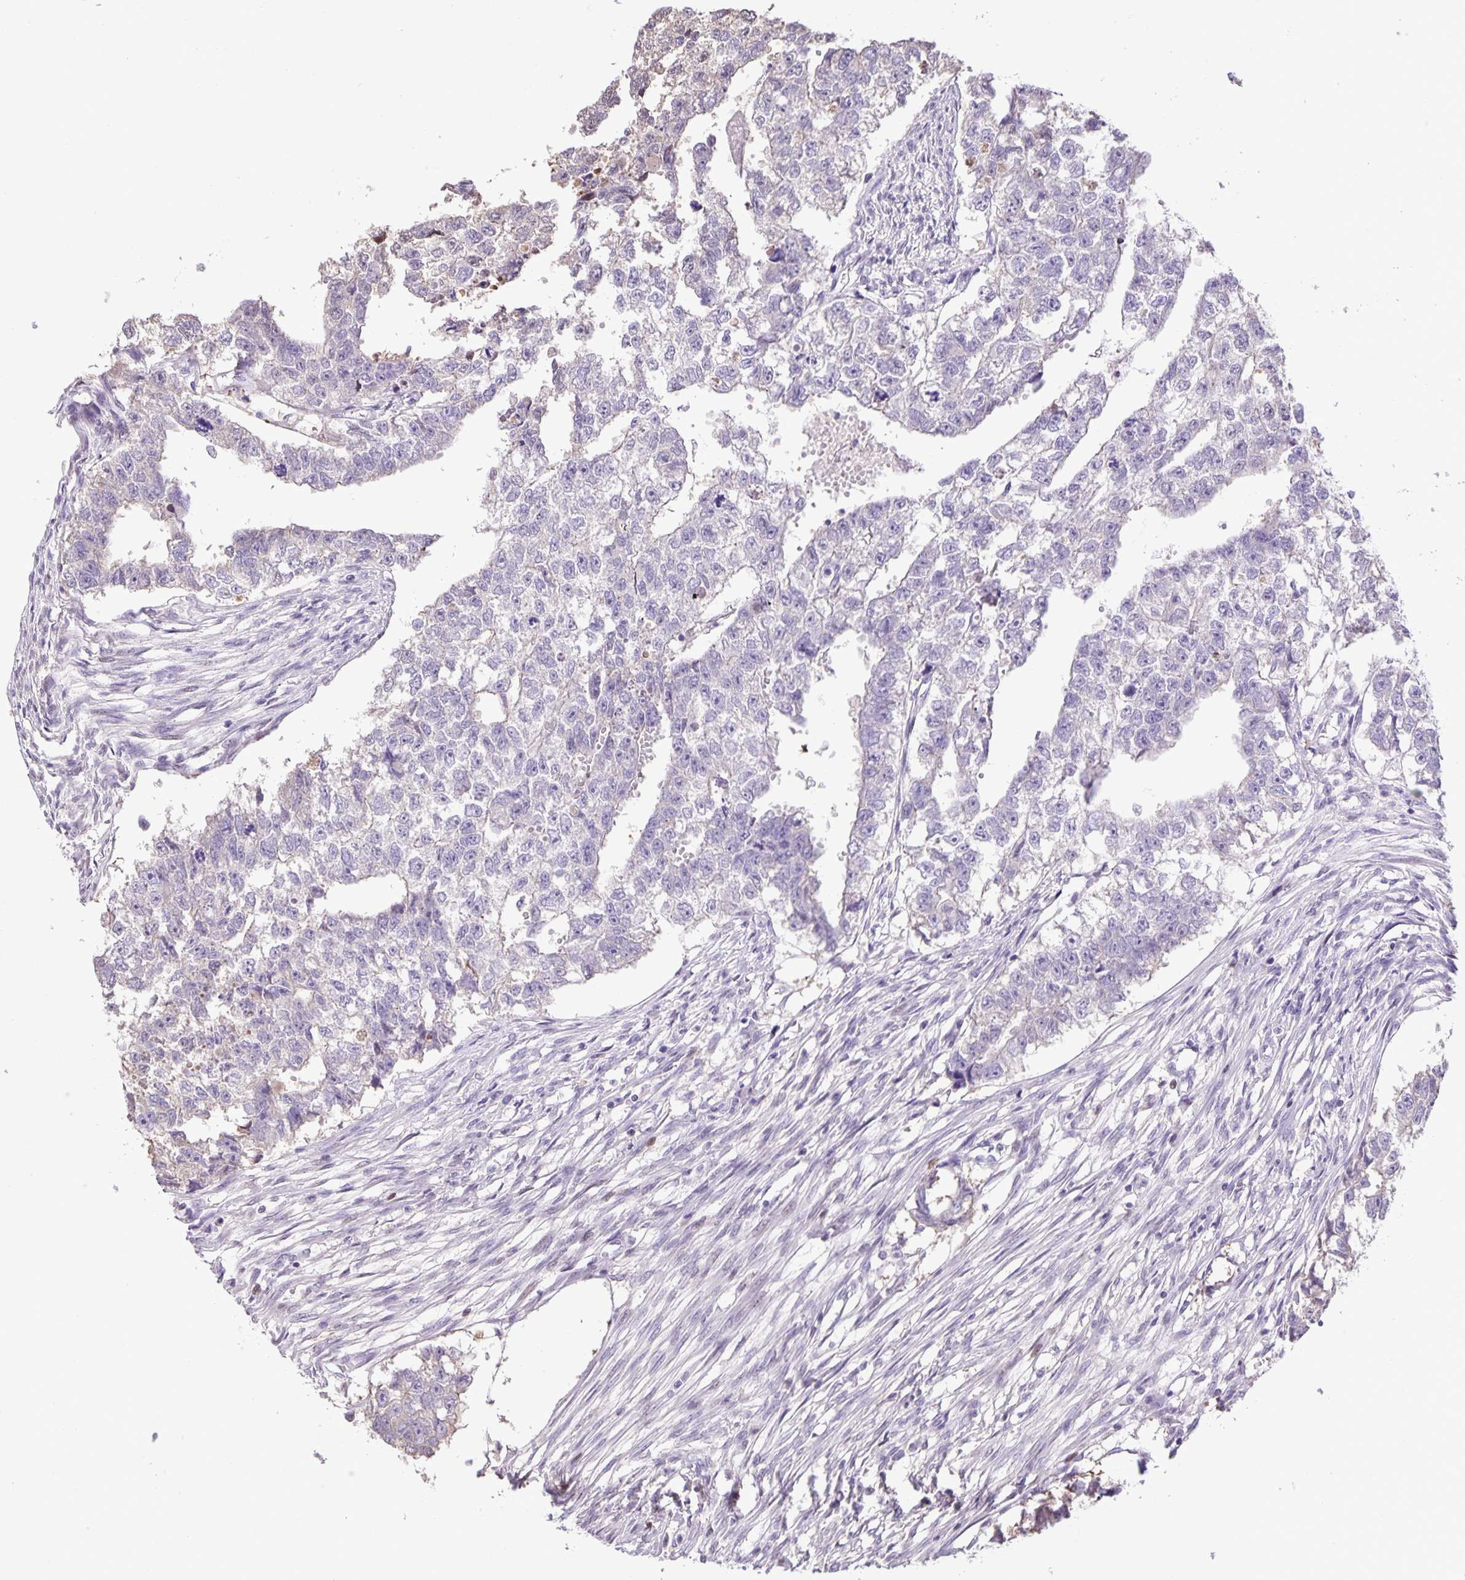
{"staining": {"intensity": "negative", "quantity": "none", "location": "none"}, "tissue": "testis cancer", "cell_type": "Tumor cells", "image_type": "cancer", "snomed": [{"axis": "morphology", "description": "Carcinoma, Embryonal, NOS"}, {"axis": "morphology", "description": "Teratoma, malignant, NOS"}, {"axis": "topography", "description": "Testis"}], "caption": "Testis cancer (embryonal carcinoma) was stained to show a protein in brown. There is no significant positivity in tumor cells.", "gene": "ONECUT2", "patient": {"sex": "male", "age": 44}}